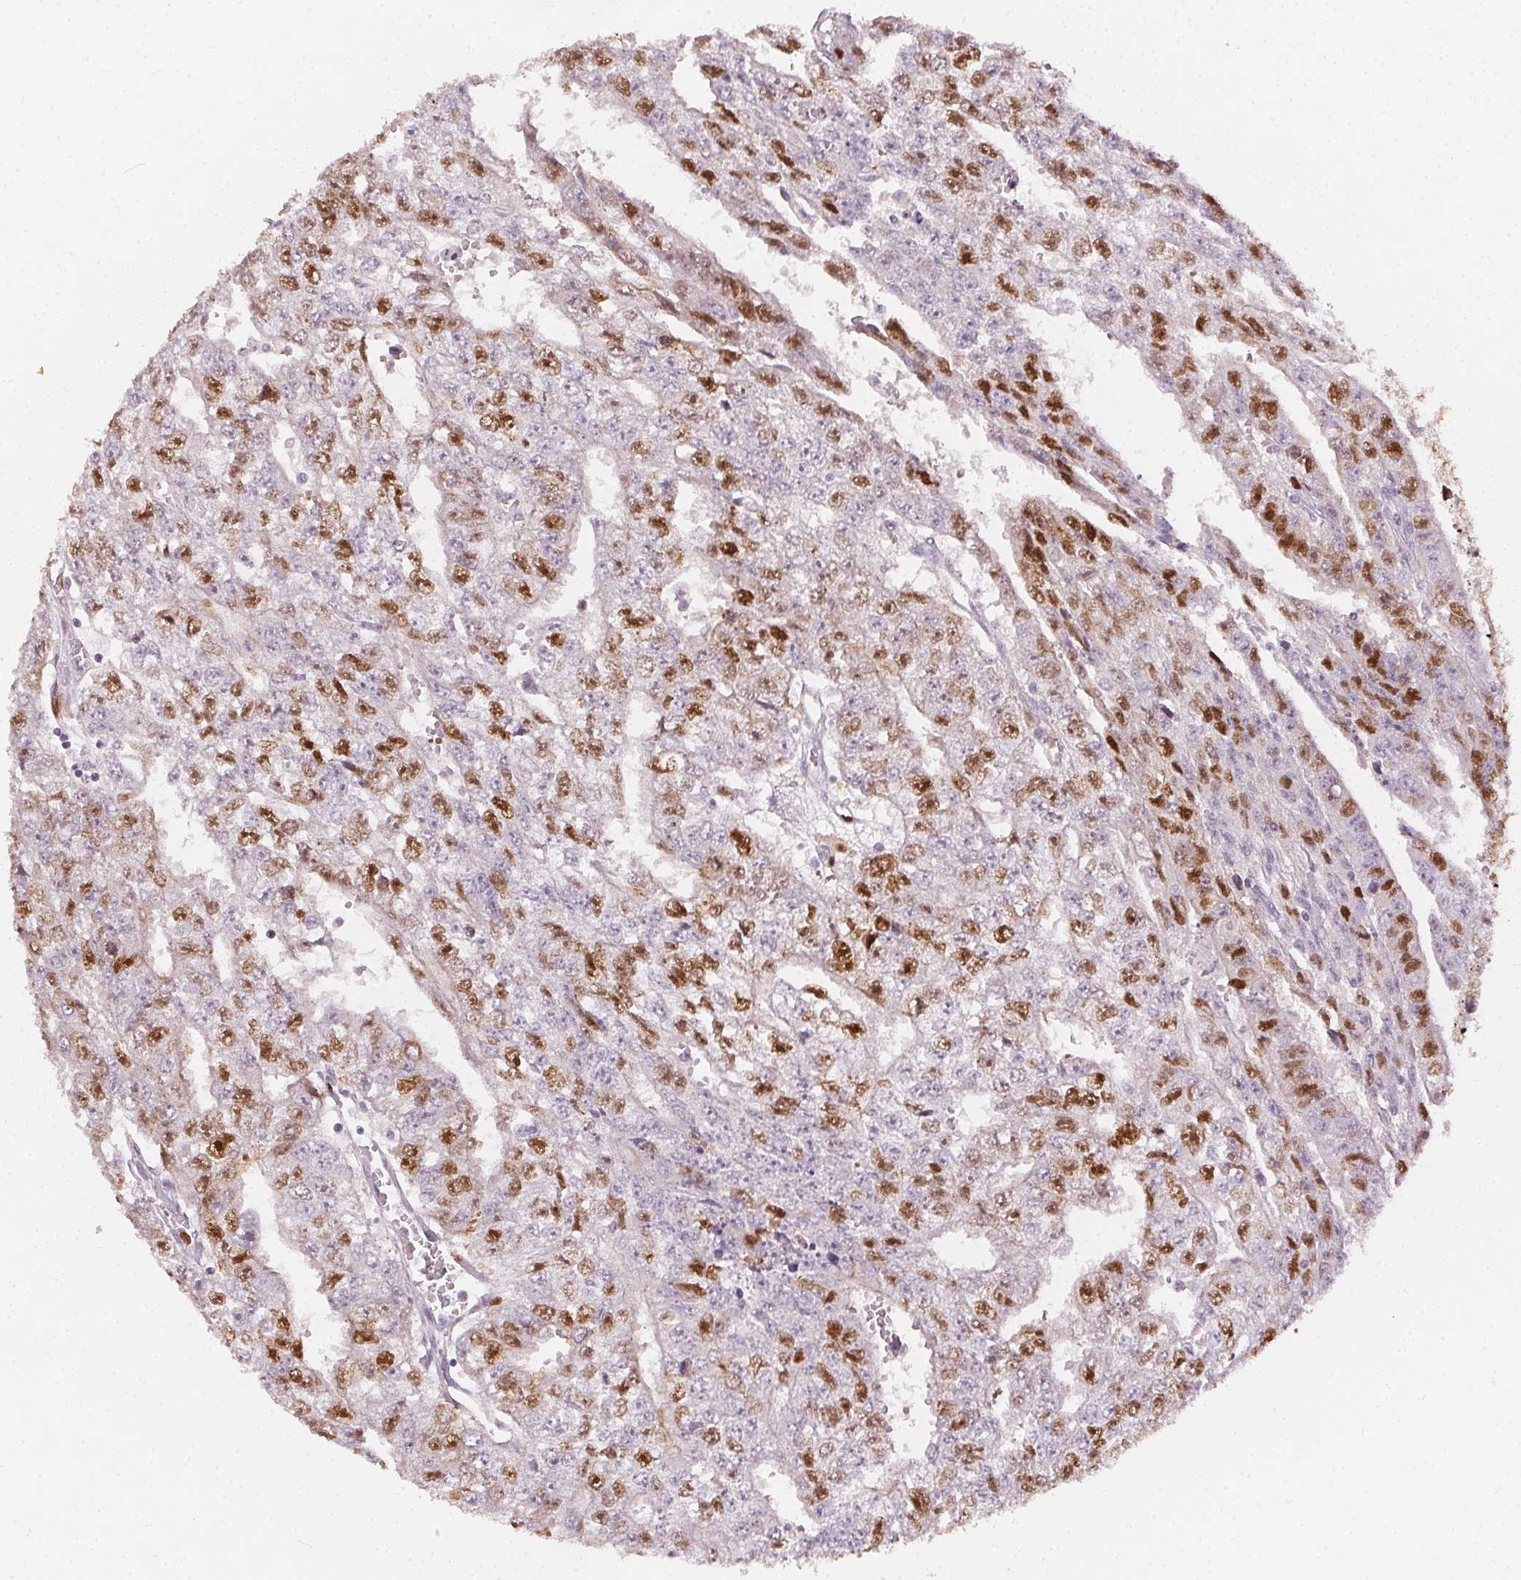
{"staining": {"intensity": "moderate", "quantity": "25%-75%", "location": "nuclear"}, "tissue": "testis cancer", "cell_type": "Tumor cells", "image_type": "cancer", "snomed": [{"axis": "morphology", "description": "Carcinoma, Embryonal, NOS"}, {"axis": "morphology", "description": "Teratoma, malignant, NOS"}, {"axis": "topography", "description": "Testis"}], "caption": "Immunohistochemical staining of human testis embryonal carcinoma displays moderate nuclear protein positivity in approximately 25%-75% of tumor cells. The staining was performed using DAB (3,3'-diaminobenzidine) to visualize the protein expression in brown, while the nuclei were stained in blue with hematoxylin (Magnification: 20x).", "gene": "ANLN", "patient": {"sex": "male", "age": 24}}